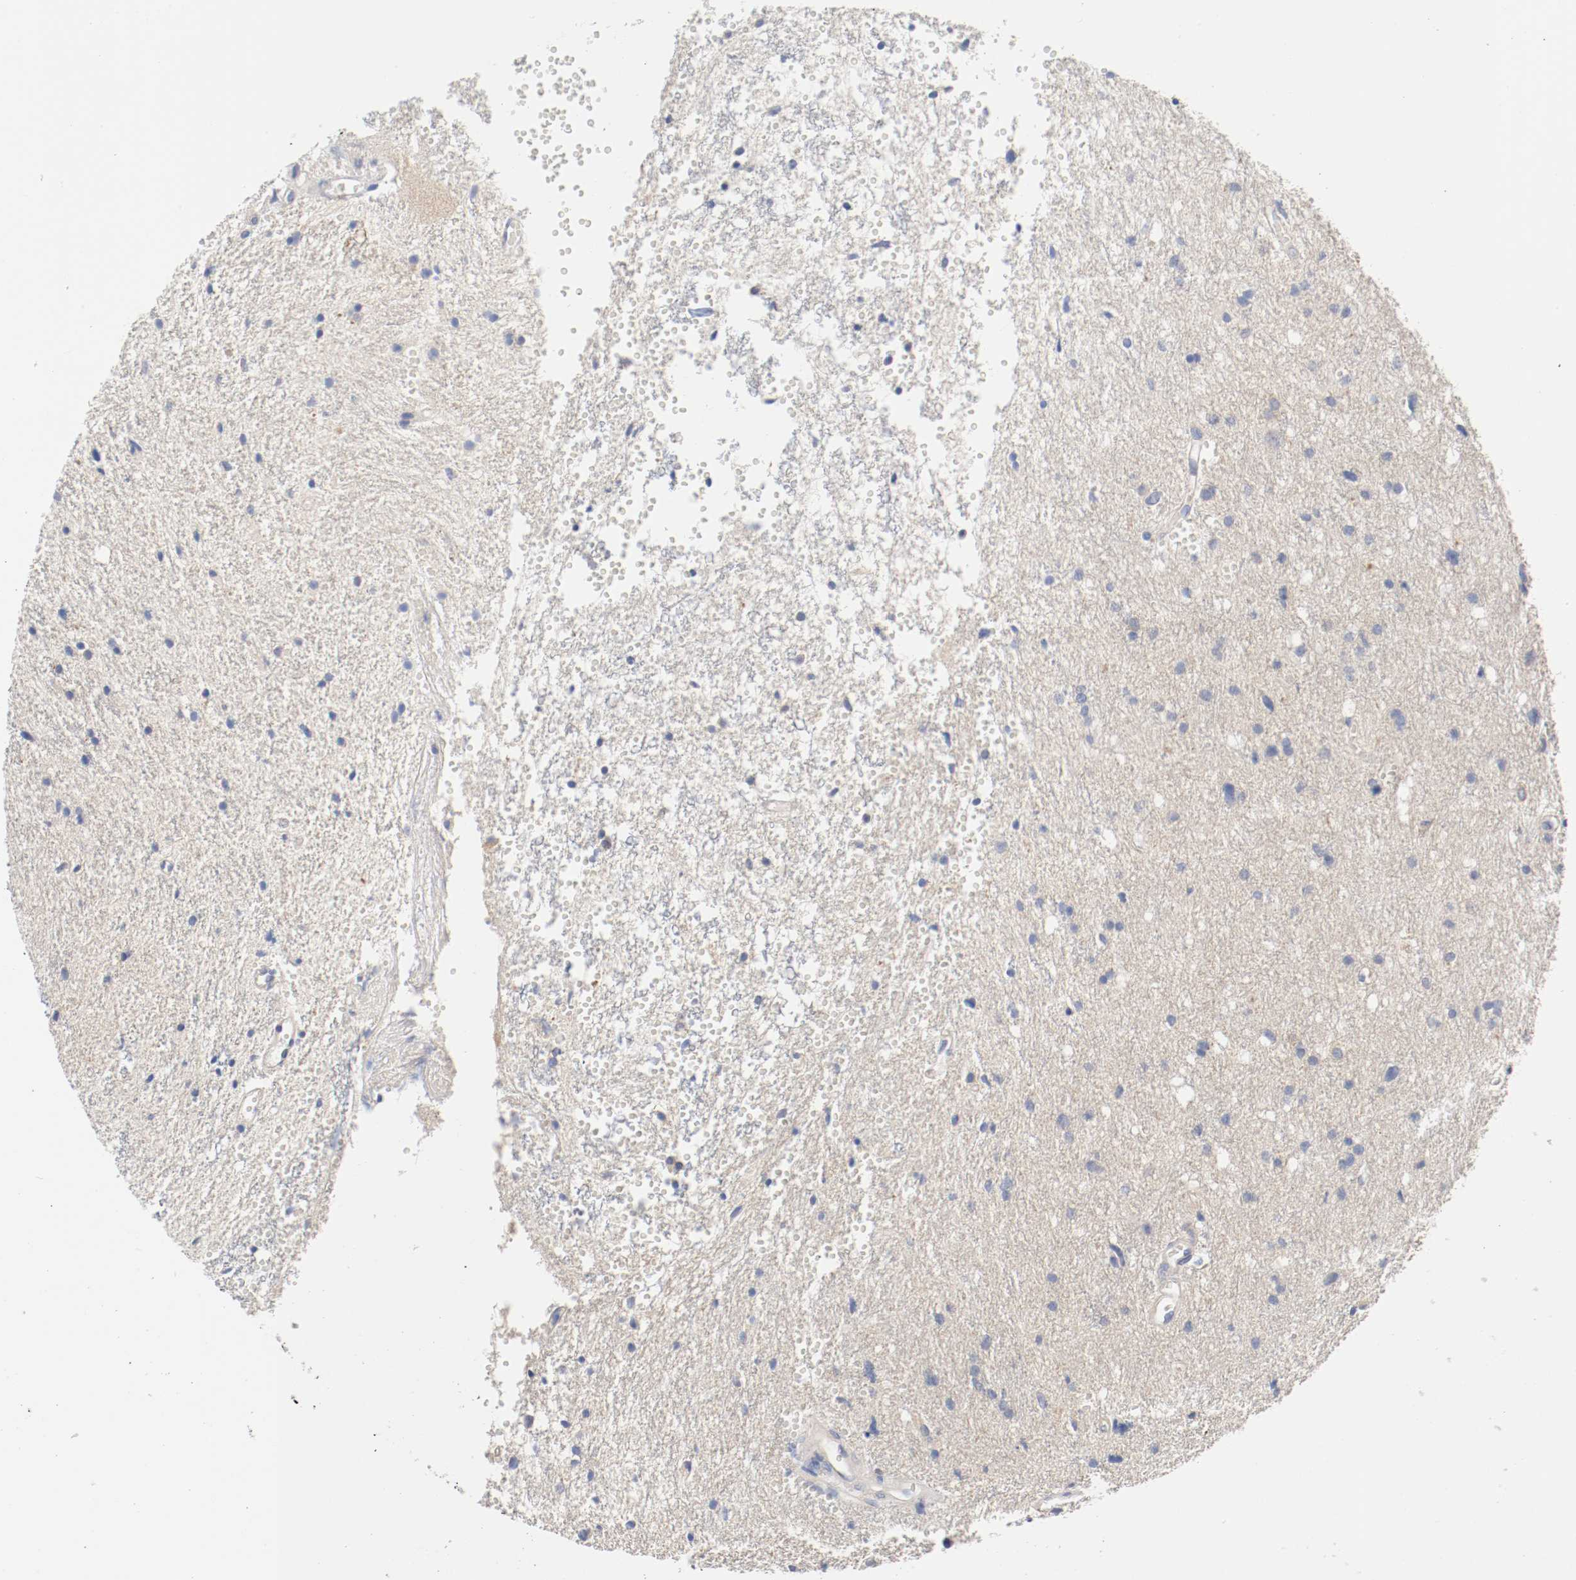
{"staining": {"intensity": "moderate", "quantity": "<25%", "location": "cytoplasmic/membranous"}, "tissue": "glioma", "cell_type": "Tumor cells", "image_type": "cancer", "snomed": [{"axis": "morphology", "description": "Glioma, malignant, High grade"}, {"axis": "topography", "description": "Brain"}], "caption": "Protein expression analysis of glioma shows moderate cytoplasmic/membranous expression in about <25% of tumor cells. The staining was performed using DAB (3,3'-diaminobenzidine), with brown indicating positive protein expression. Nuclei are stained blue with hematoxylin.", "gene": "HGS", "patient": {"sex": "female", "age": 59}}